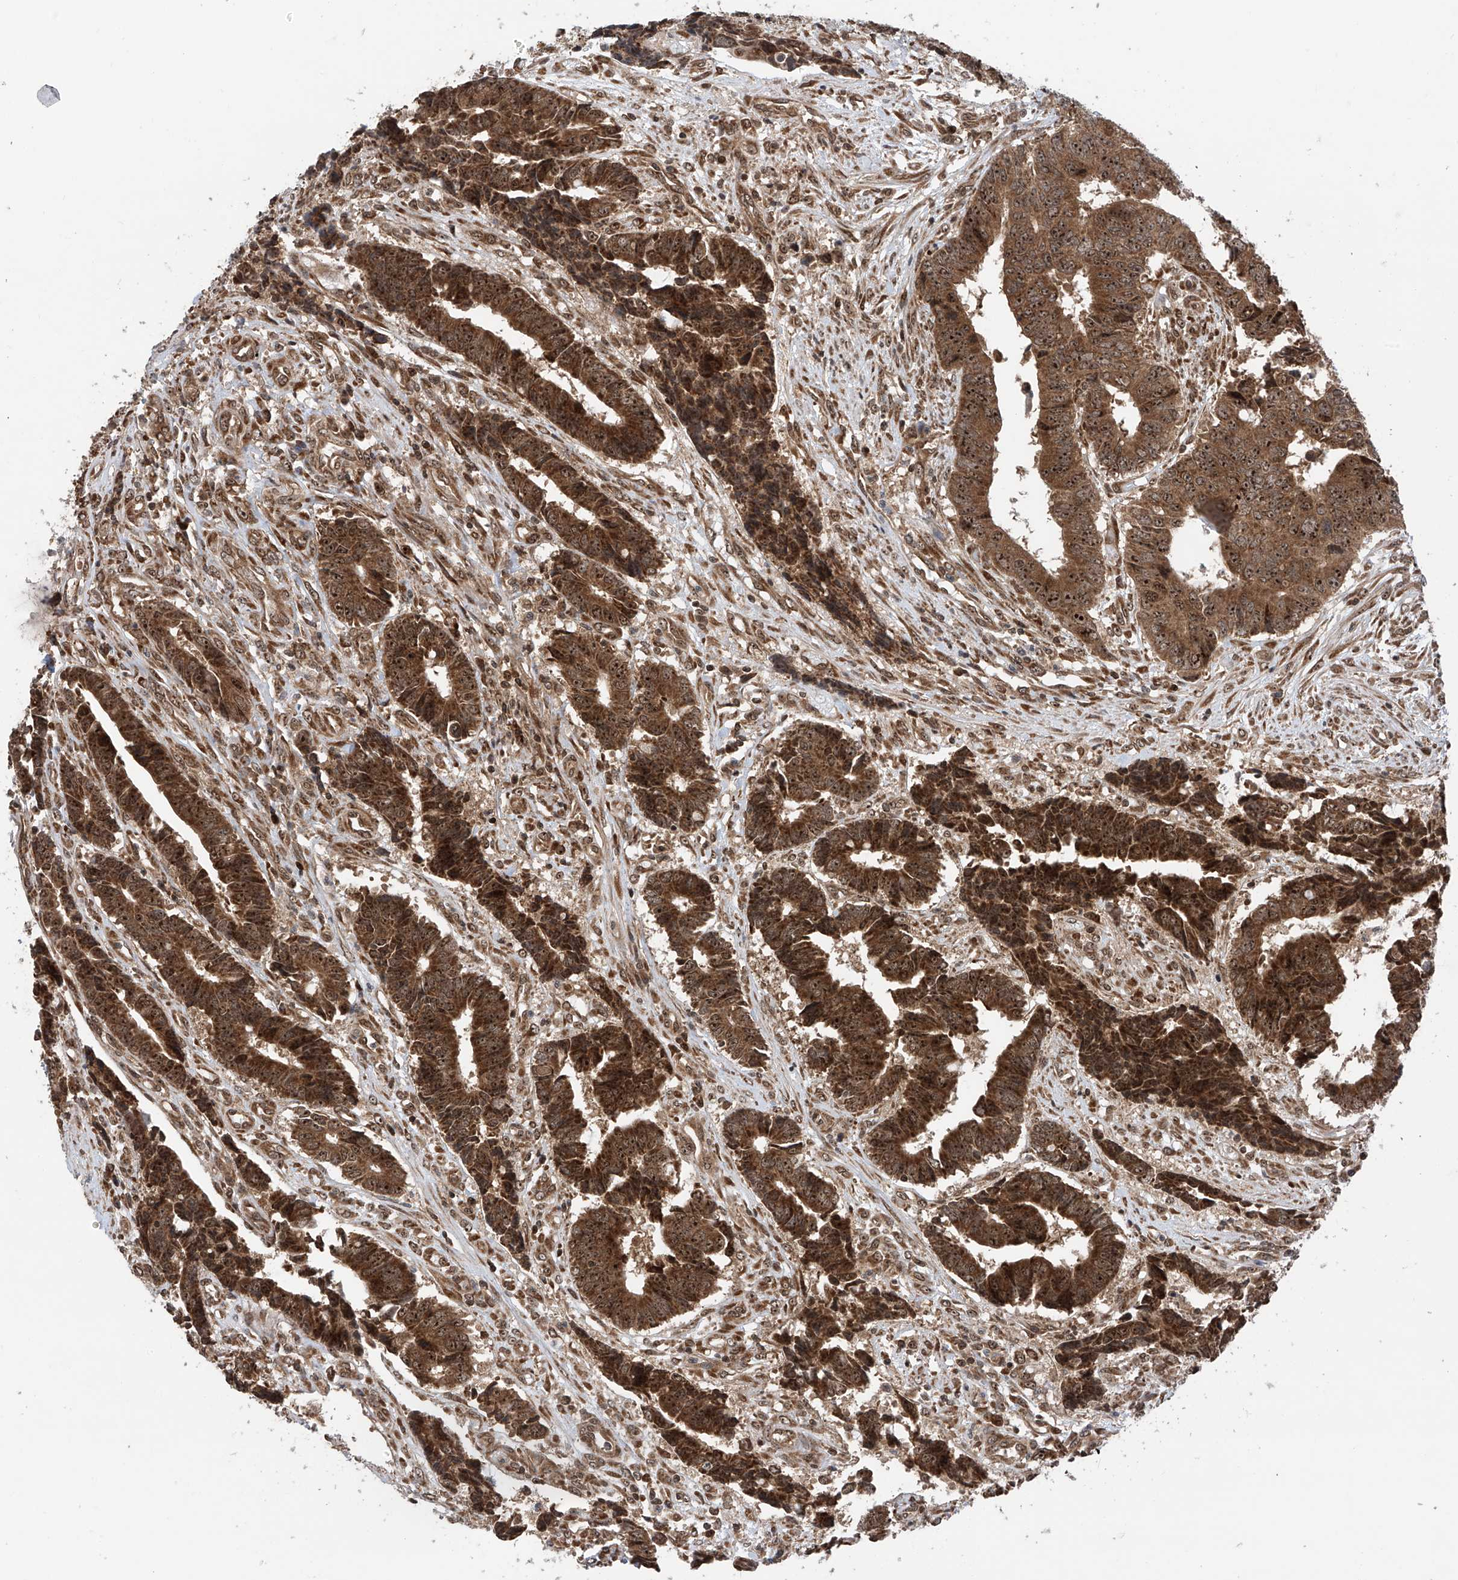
{"staining": {"intensity": "strong", "quantity": ">75%", "location": "cytoplasmic/membranous,nuclear"}, "tissue": "colorectal cancer", "cell_type": "Tumor cells", "image_type": "cancer", "snomed": [{"axis": "morphology", "description": "Adenocarcinoma, NOS"}, {"axis": "topography", "description": "Rectum"}], "caption": "Human colorectal cancer stained for a protein (brown) demonstrates strong cytoplasmic/membranous and nuclear positive positivity in about >75% of tumor cells.", "gene": "C1orf131", "patient": {"sex": "male", "age": 84}}